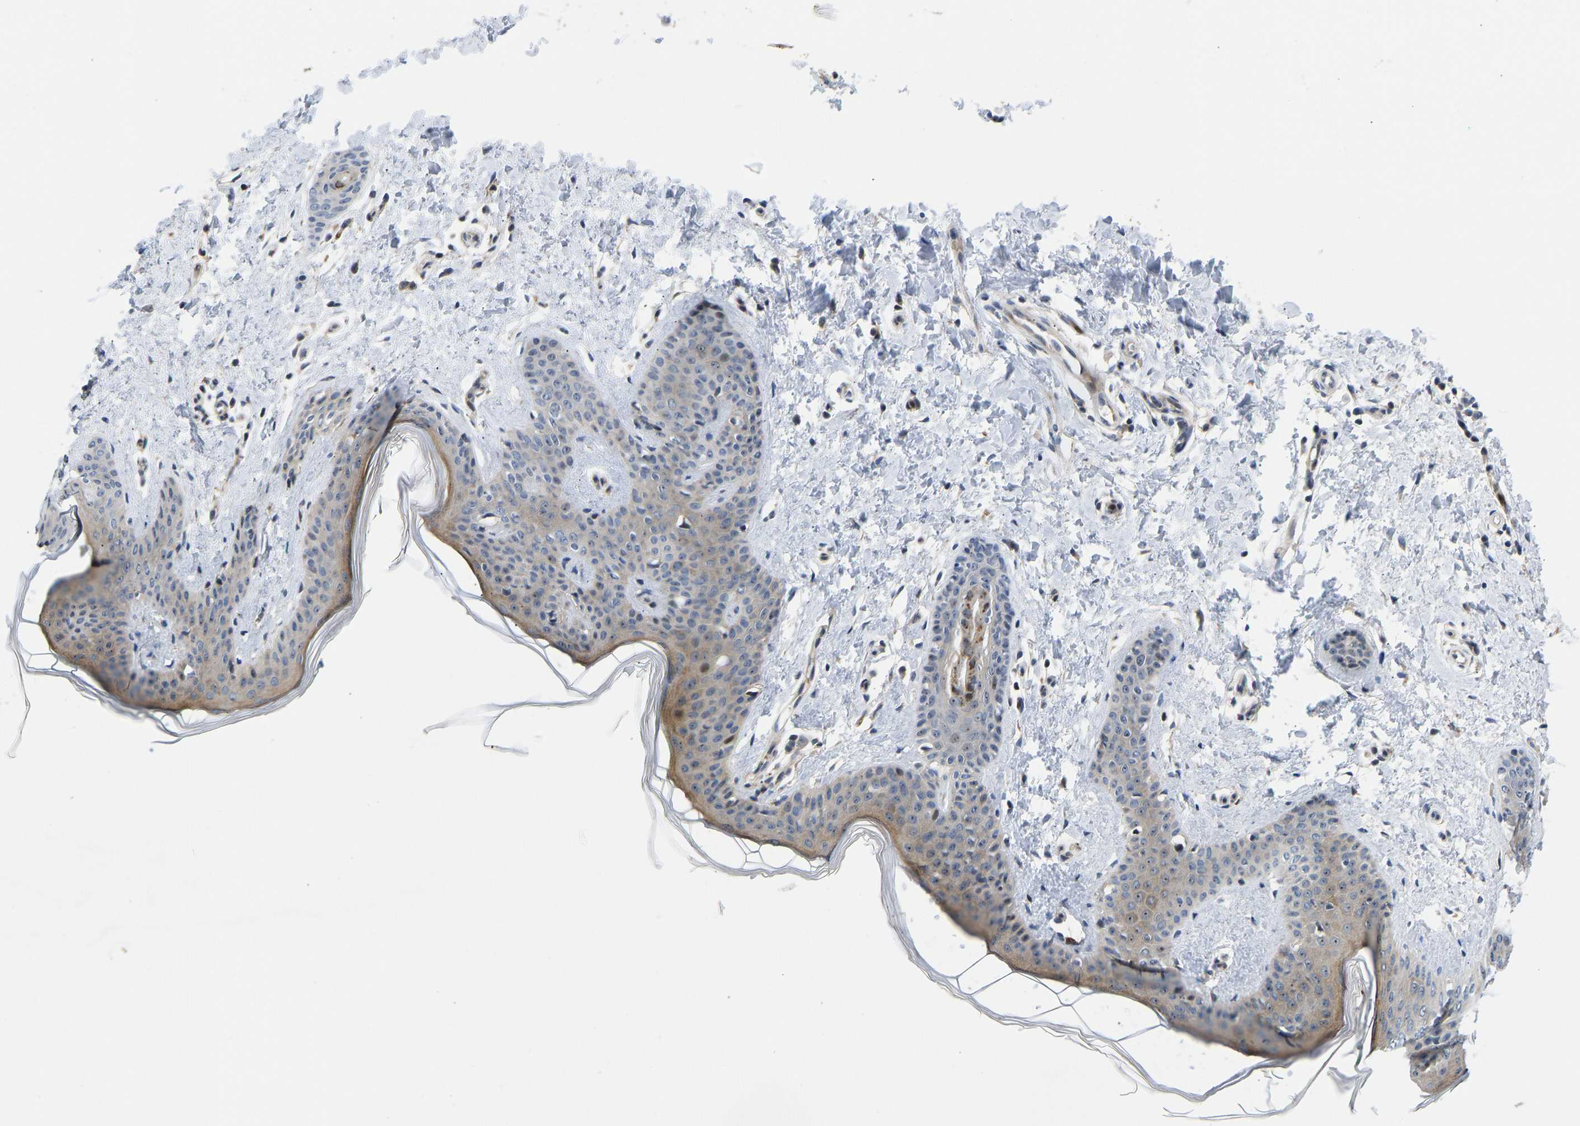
{"staining": {"intensity": "negative", "quantity": "none", "location": "none"}, "tissue": "skin", "cell_type": "Fibroblasts", "image_type": "normal", "snomed": [{"axis": "morphology", "description": "Normal tissue, NOS"}, {"axis": "topography", "description": "Skin"}], "caption": "Immunohistochemistry (IHC) photomicrograph of unremarkable human skin stained for a protein (brown), which shows no staining in fibroblasts.", "gene": "RESF1", "patient": {"sex": "female", "age": 17}}